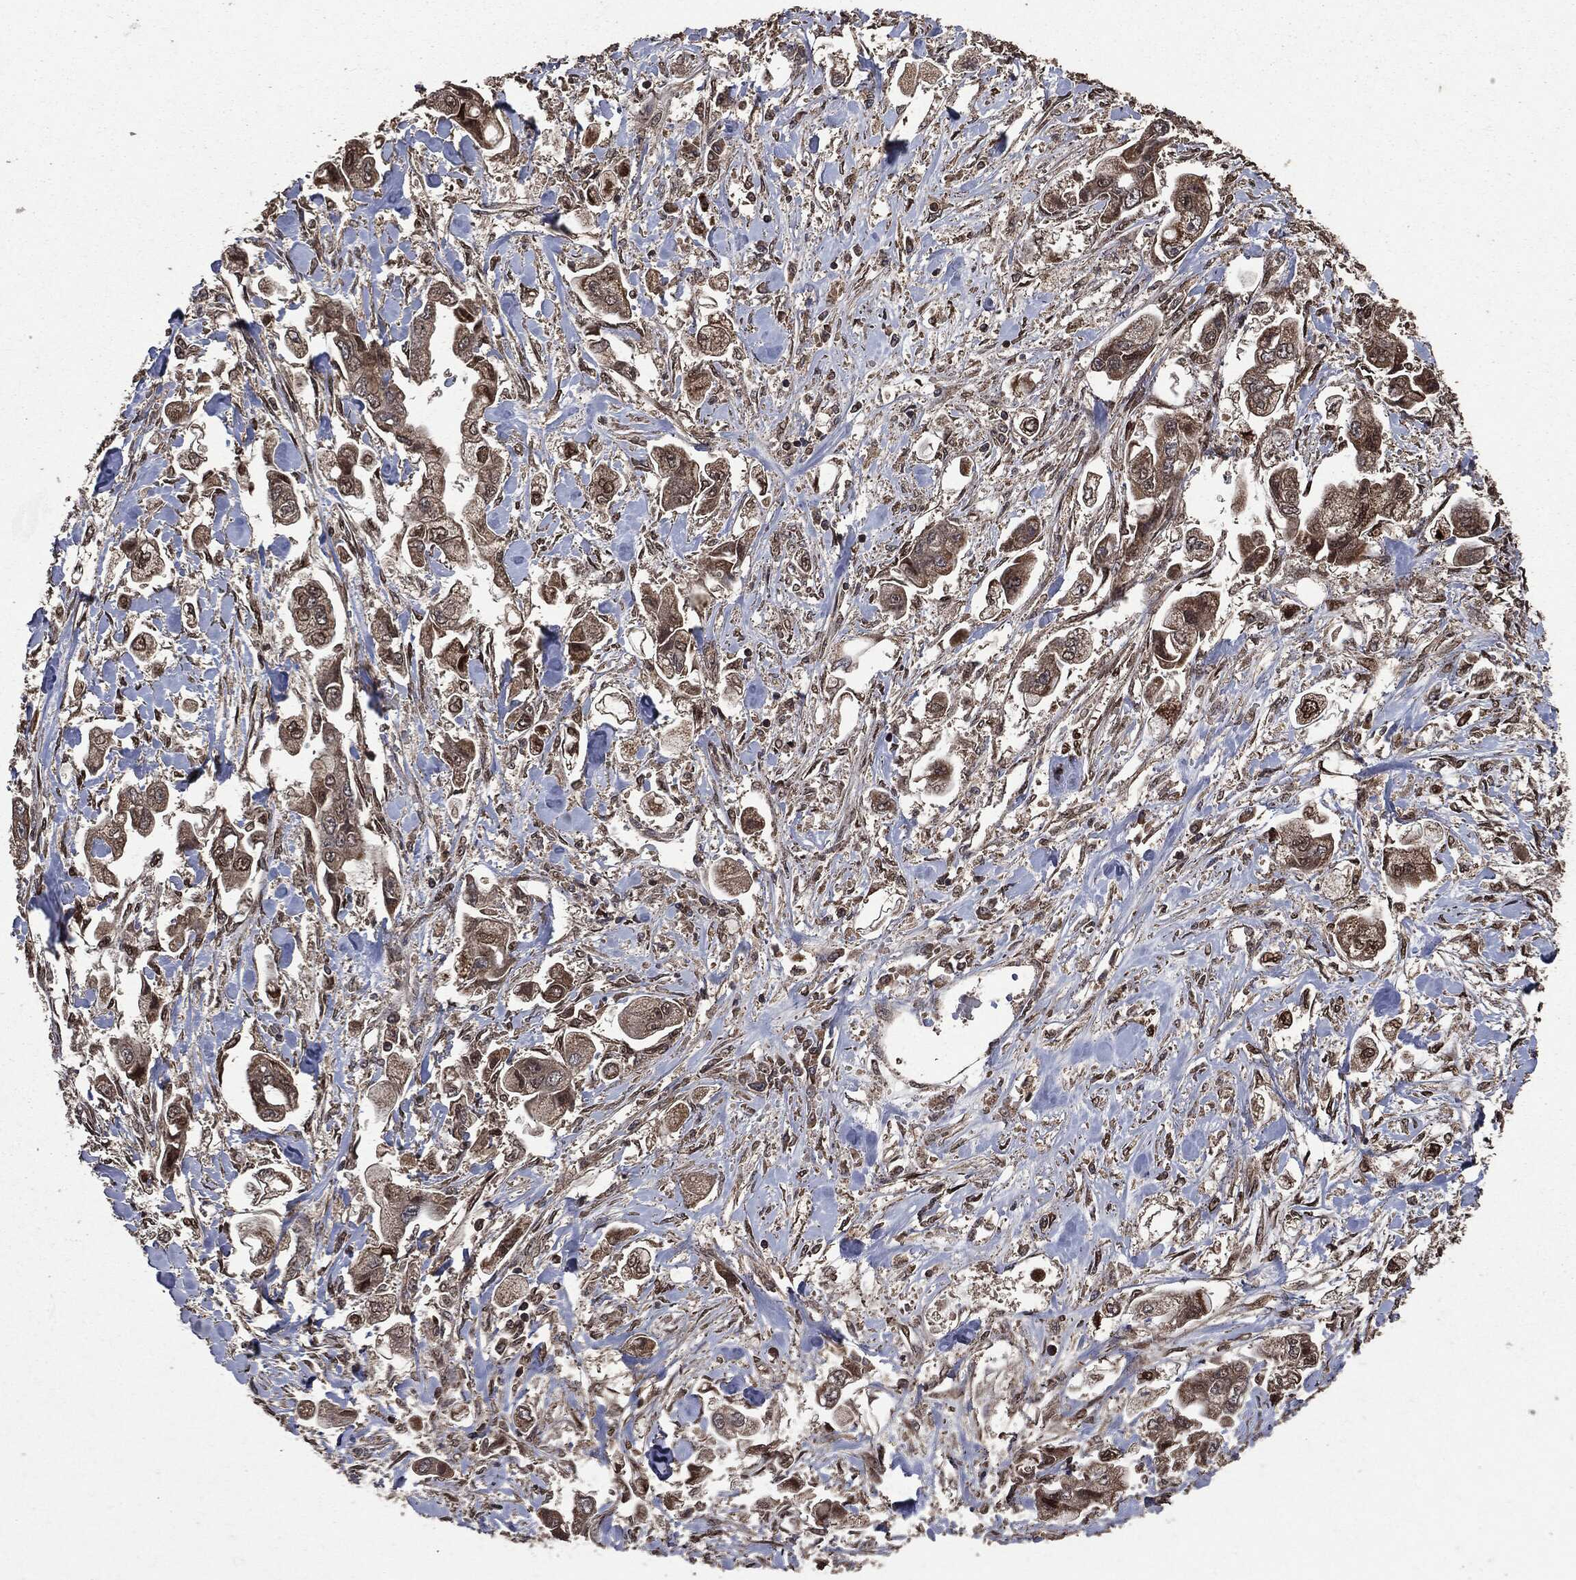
{"staining": {"intensity": "weak", "quantity": ">75%", "location": "cytoplasmic/membranous"}, "tissue": "stomach cancer", "cell_type": "Tumor cells", "image_type": "cancer", "snomed": [{"axis": "morphology", "description": "Adenocarcinoma, NOS"}, {"axis": "topography", "description": "Stomach"}], "caption": "Brown immunohistochemical staining in human stomach adenocarcinoma exhibits weak cytoplasmic/membranous expression in approximately >75% of tumor cells. (brown staining indicates protein expression, while blue staining denotes nuclei).", "gene": "PPP6R2", "patient": {"sex": "male", "age": 62}}